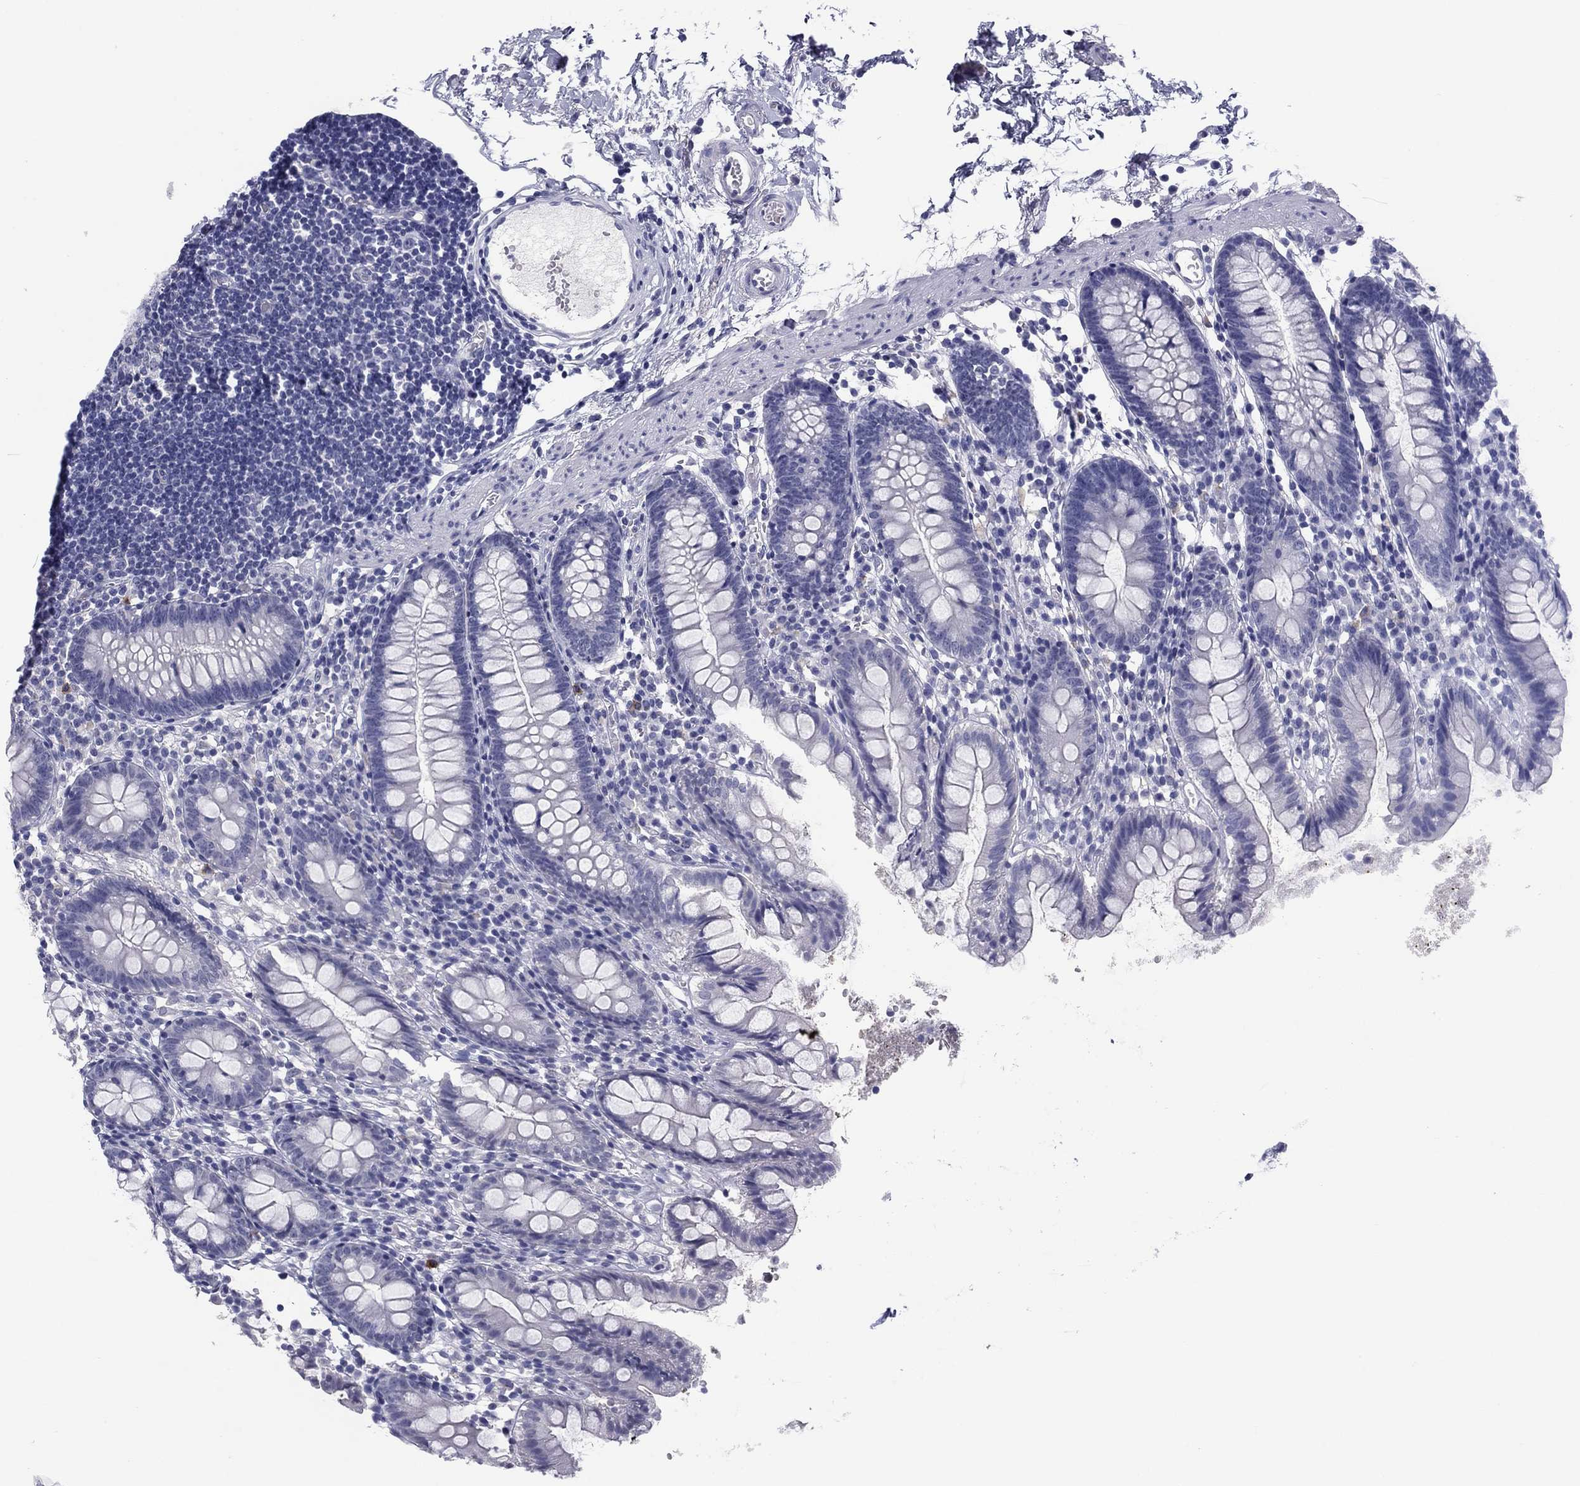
{"staining": {"intensity": "negative", "quantity": "none", "location": "none"}, "tissue": "small intestine", "cell_type": "Glandular cells", "image_type": "normal", "snomed": [{"axis": "morphology", "description": "Normal tissue, NOS"}, {"axis": "topography", "description": "Small intestine"}], "caption": "DAB immunohistochemical staining of normal small intestine demonstrates no significant expression in glandular cells. The staining was performed using DAB (3,3'-diaminobenzidine) to visualize the protein expression in brown, while the nuclei were stained in blue with hematoxylin (Magnification: 20x).", "gene": "HAO1", "patient": {"sex": "female", "age": 90}}